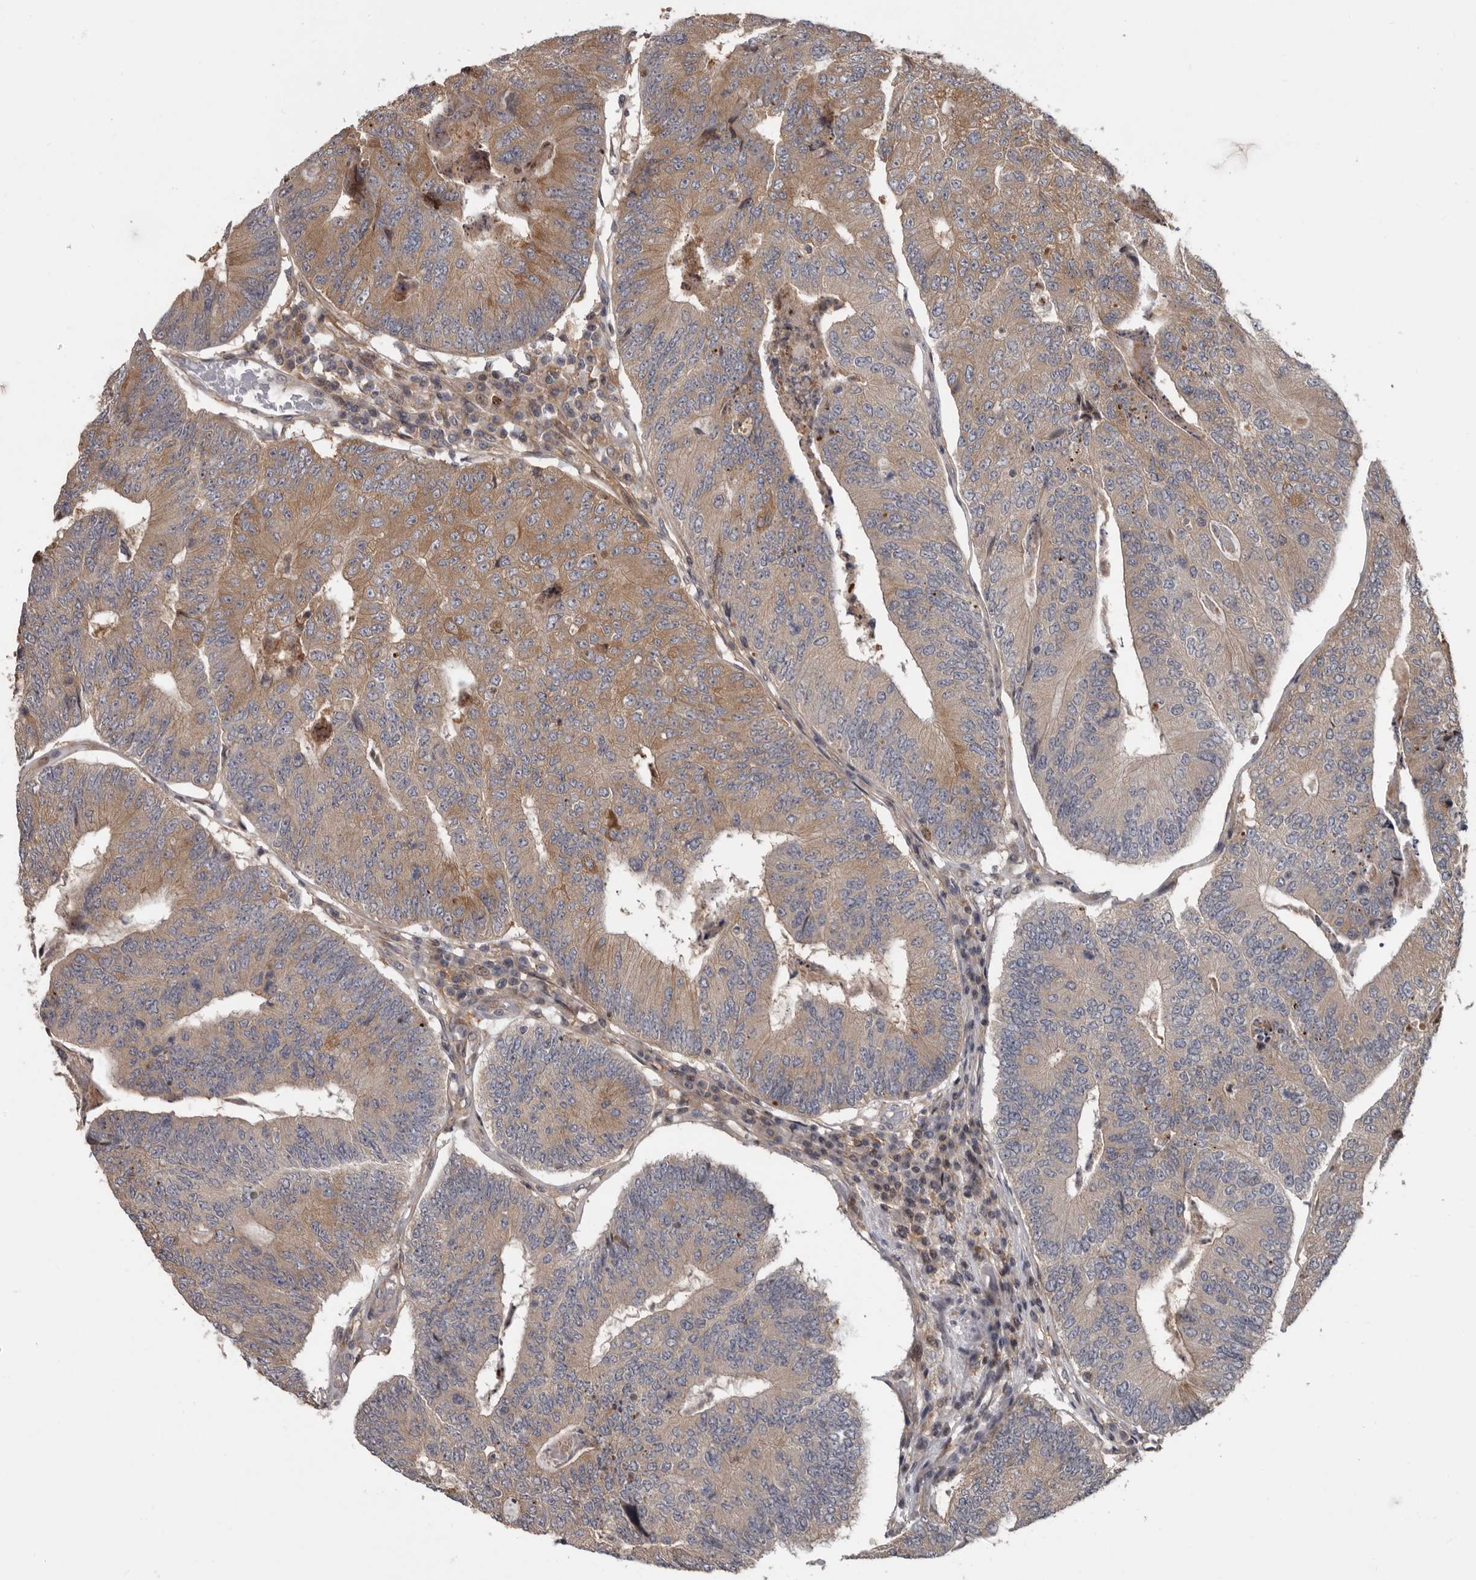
{"staining": {"intensity": "moderate", "quantity": ">75%", "location": "cytoplasmic/membranous"}, "tissue": "colorectal cancer", "cell_type": "Tumor cells", "image_type": "cancer", "snomed": [{"axis": "morphology", "description": "Adenocarcinoma, NOS"}, {"axis": "topography", "description": "Colon"}], "caption": "Colorectal cancer (adenocarcinoma) stained with a protein marker exhibits moderate staining in tumor cells.", "gene": "FGFR4", "patient": {"sex": "female", "age": 67}}